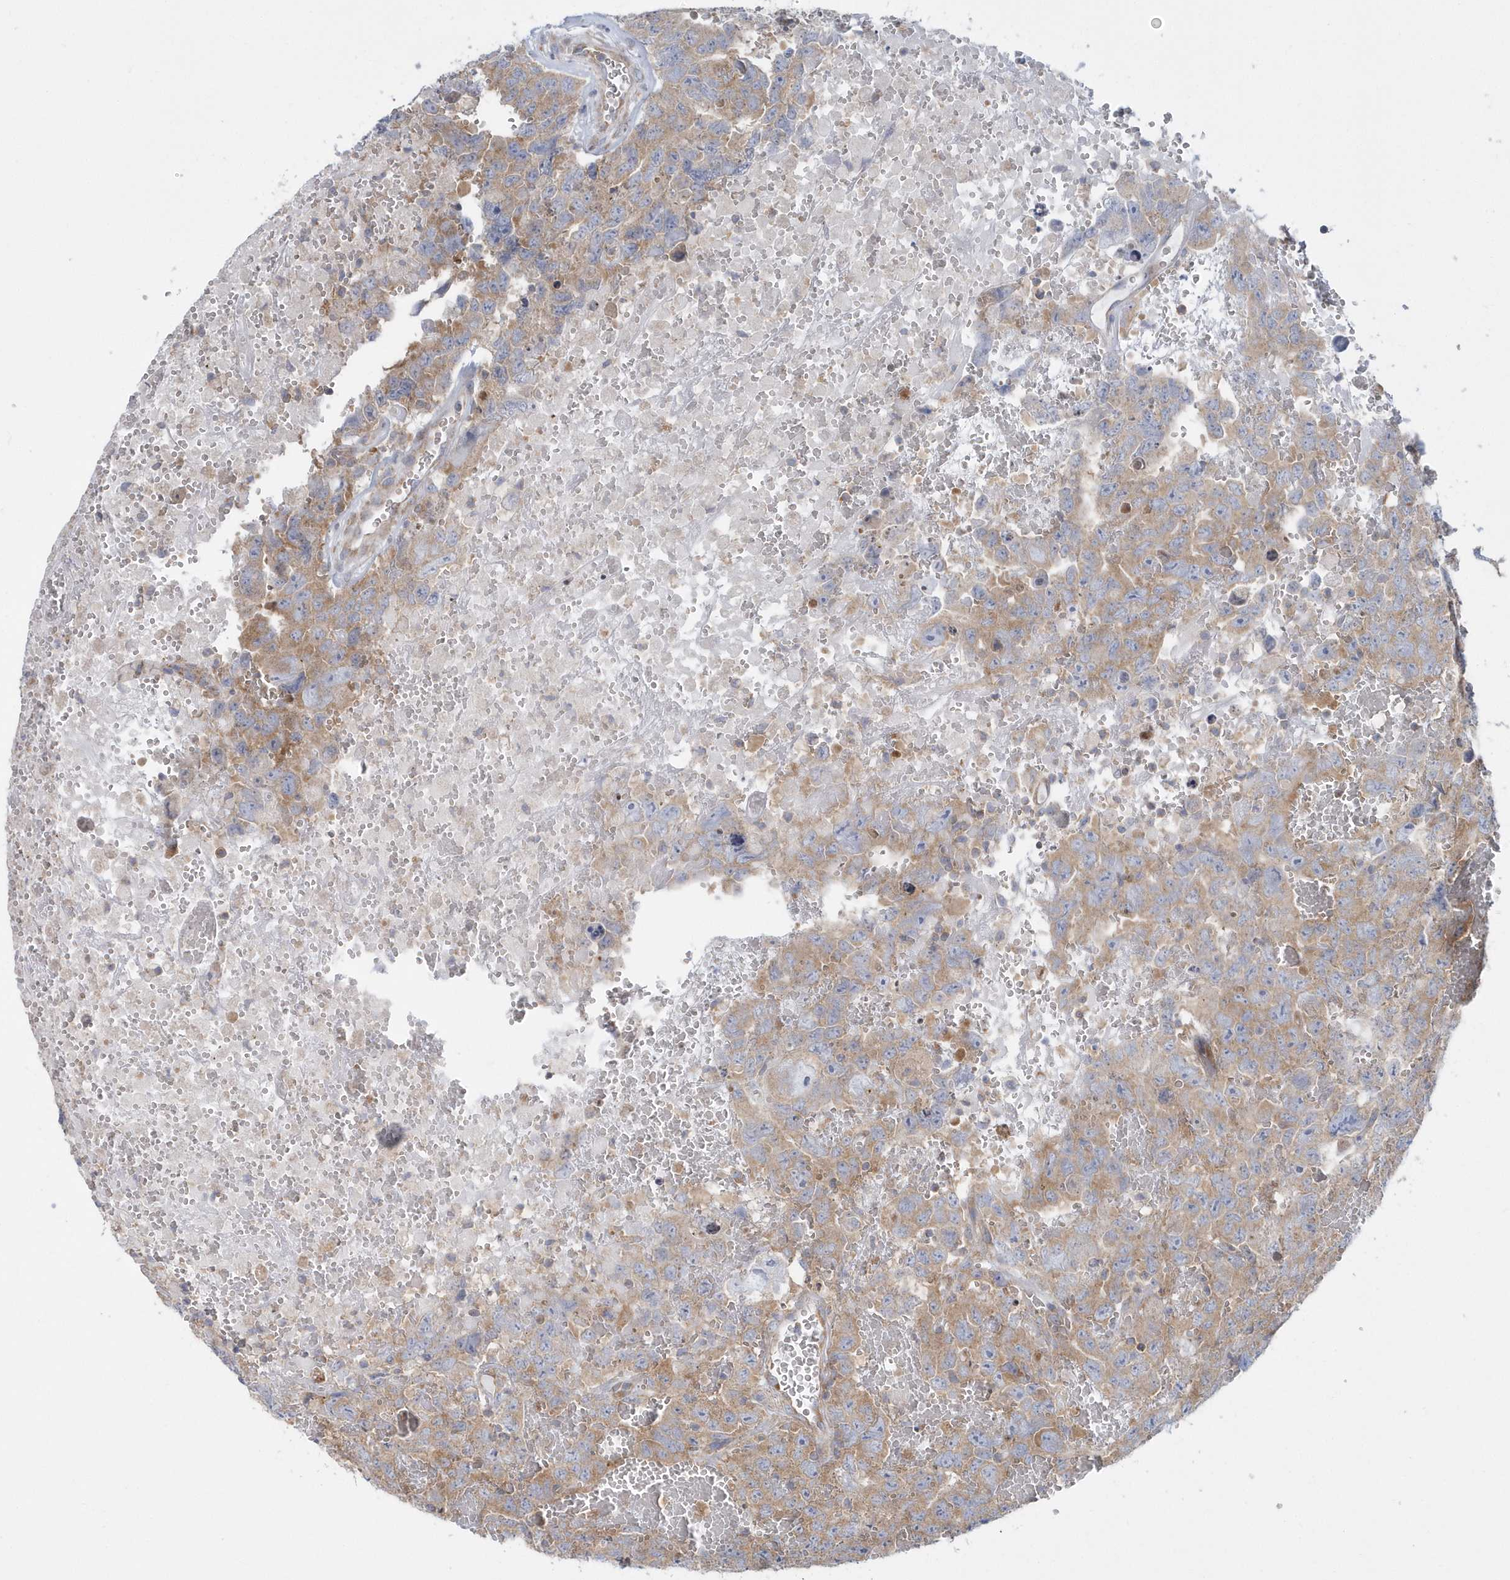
{"staining": {"intensity": "moderate", "quantity": "25%-75%", "location": "cytoplasmic/membranous"}, "tissue": "testis cancer", "cell_type": "Tumor cells", "image_type": "cancer", "snomed": [{"axis": "morphology", "description": "Carcinoma, Embryonal, NOS"}, {"axis": "topography", "description": "Testis"}], "caption": "DAB immunohistochemical staining of human testis cancer demonstrates moderate cytoplasmic/membranous protein expression in approximately 25%-75% of tumor cells.", "gene": "EIF3C", "patient": {"sex": "male", "age": 45}}